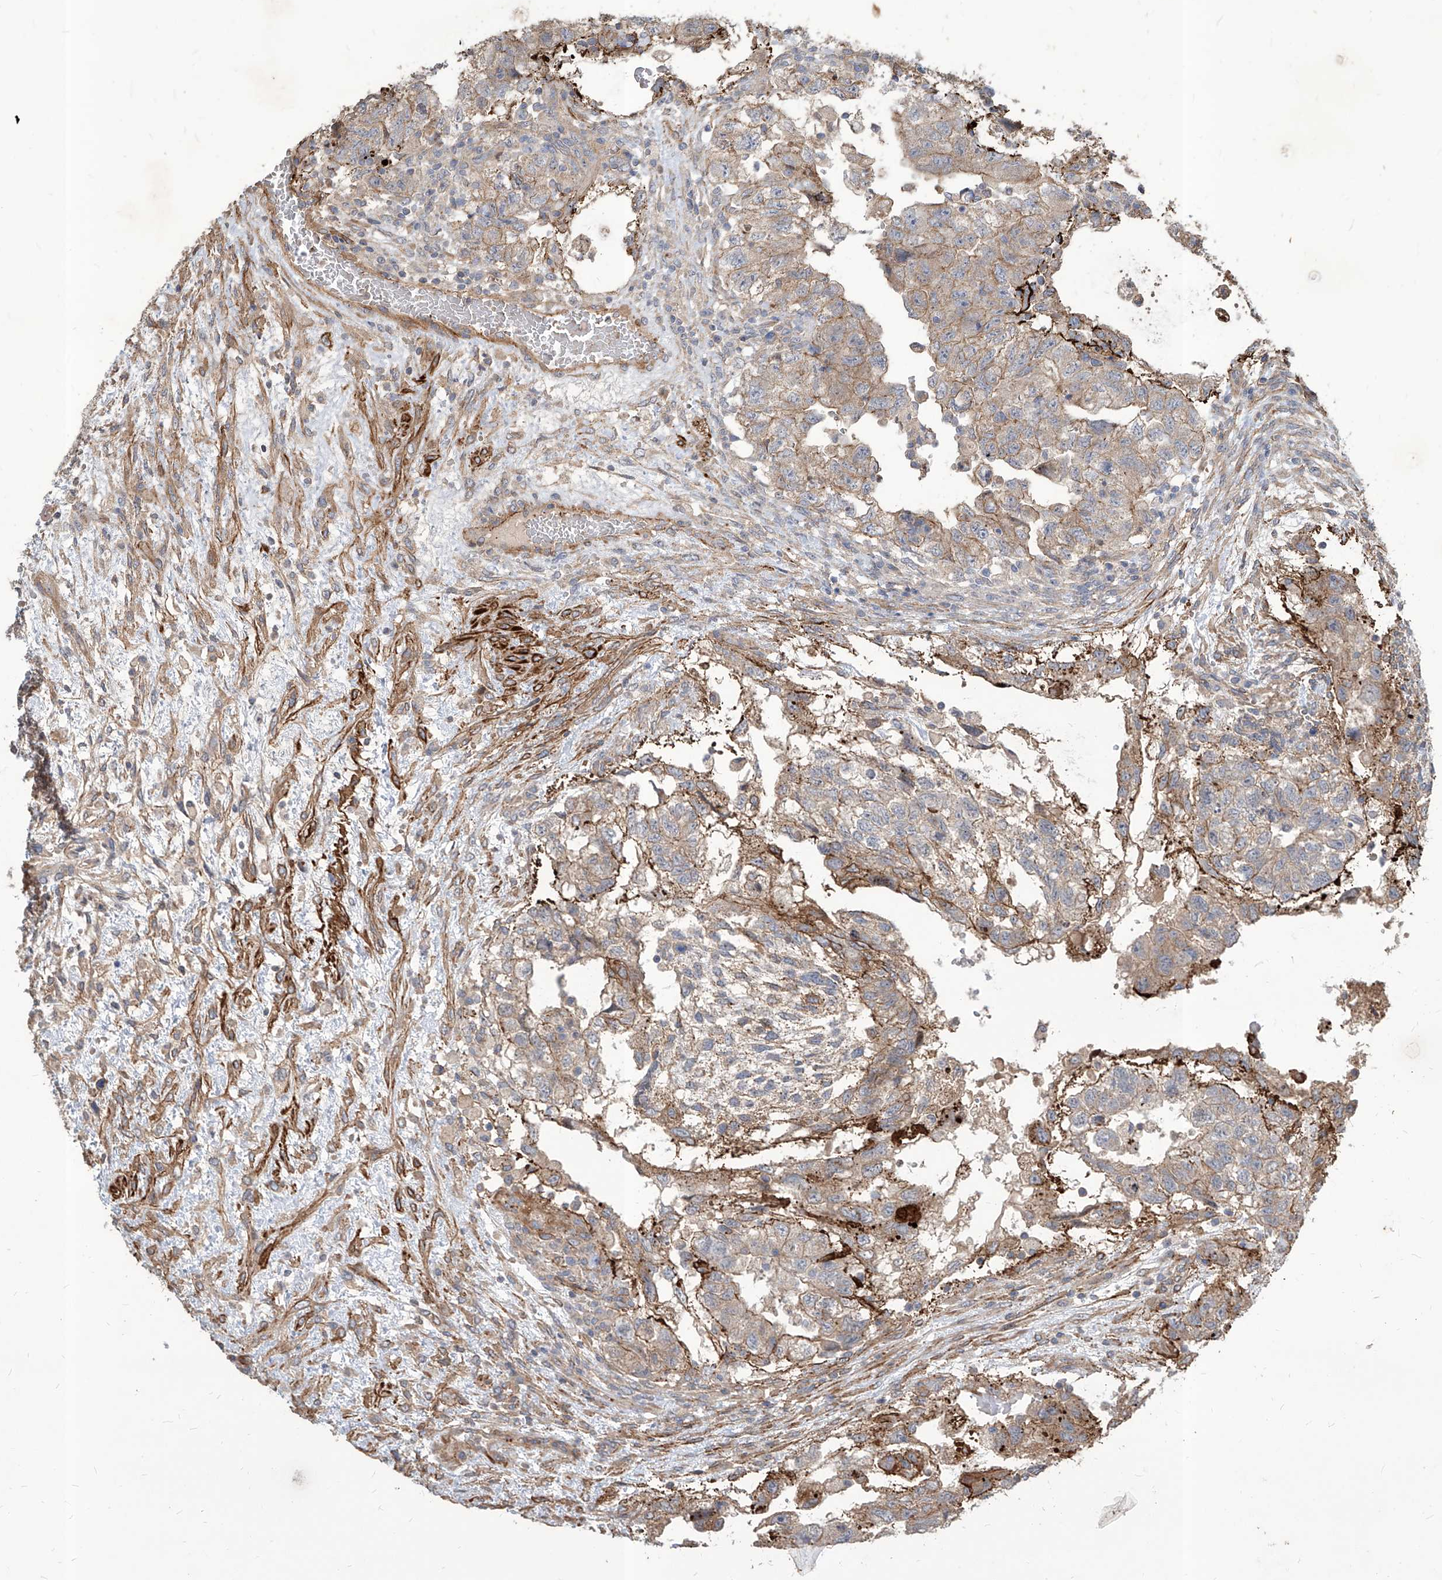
{"staining": {"intensity": "weak", "quantity": ">75%", "location": "cytoplasmic/membranous"}, "tissue": "testis cancer", "cell_type": "Tumor cells", "image_type": "cancer", "snomed": [{"axis": "morphology", "description": "Carcinoma, Embryonal, NOS"}, {"axis": "topography", "description": "Testis"}], "caption": "Immunohistochemistry (IHC) (DAB (3,3'-diaminobenzidine)) staining of testis cancer (embryonal carcinoma) reveals weak cytoplasmic/membranous protein positivity in about >75% of tumor cells.", "gene": "FAM83B", "patient": {"sex": "male", "age": 36}}